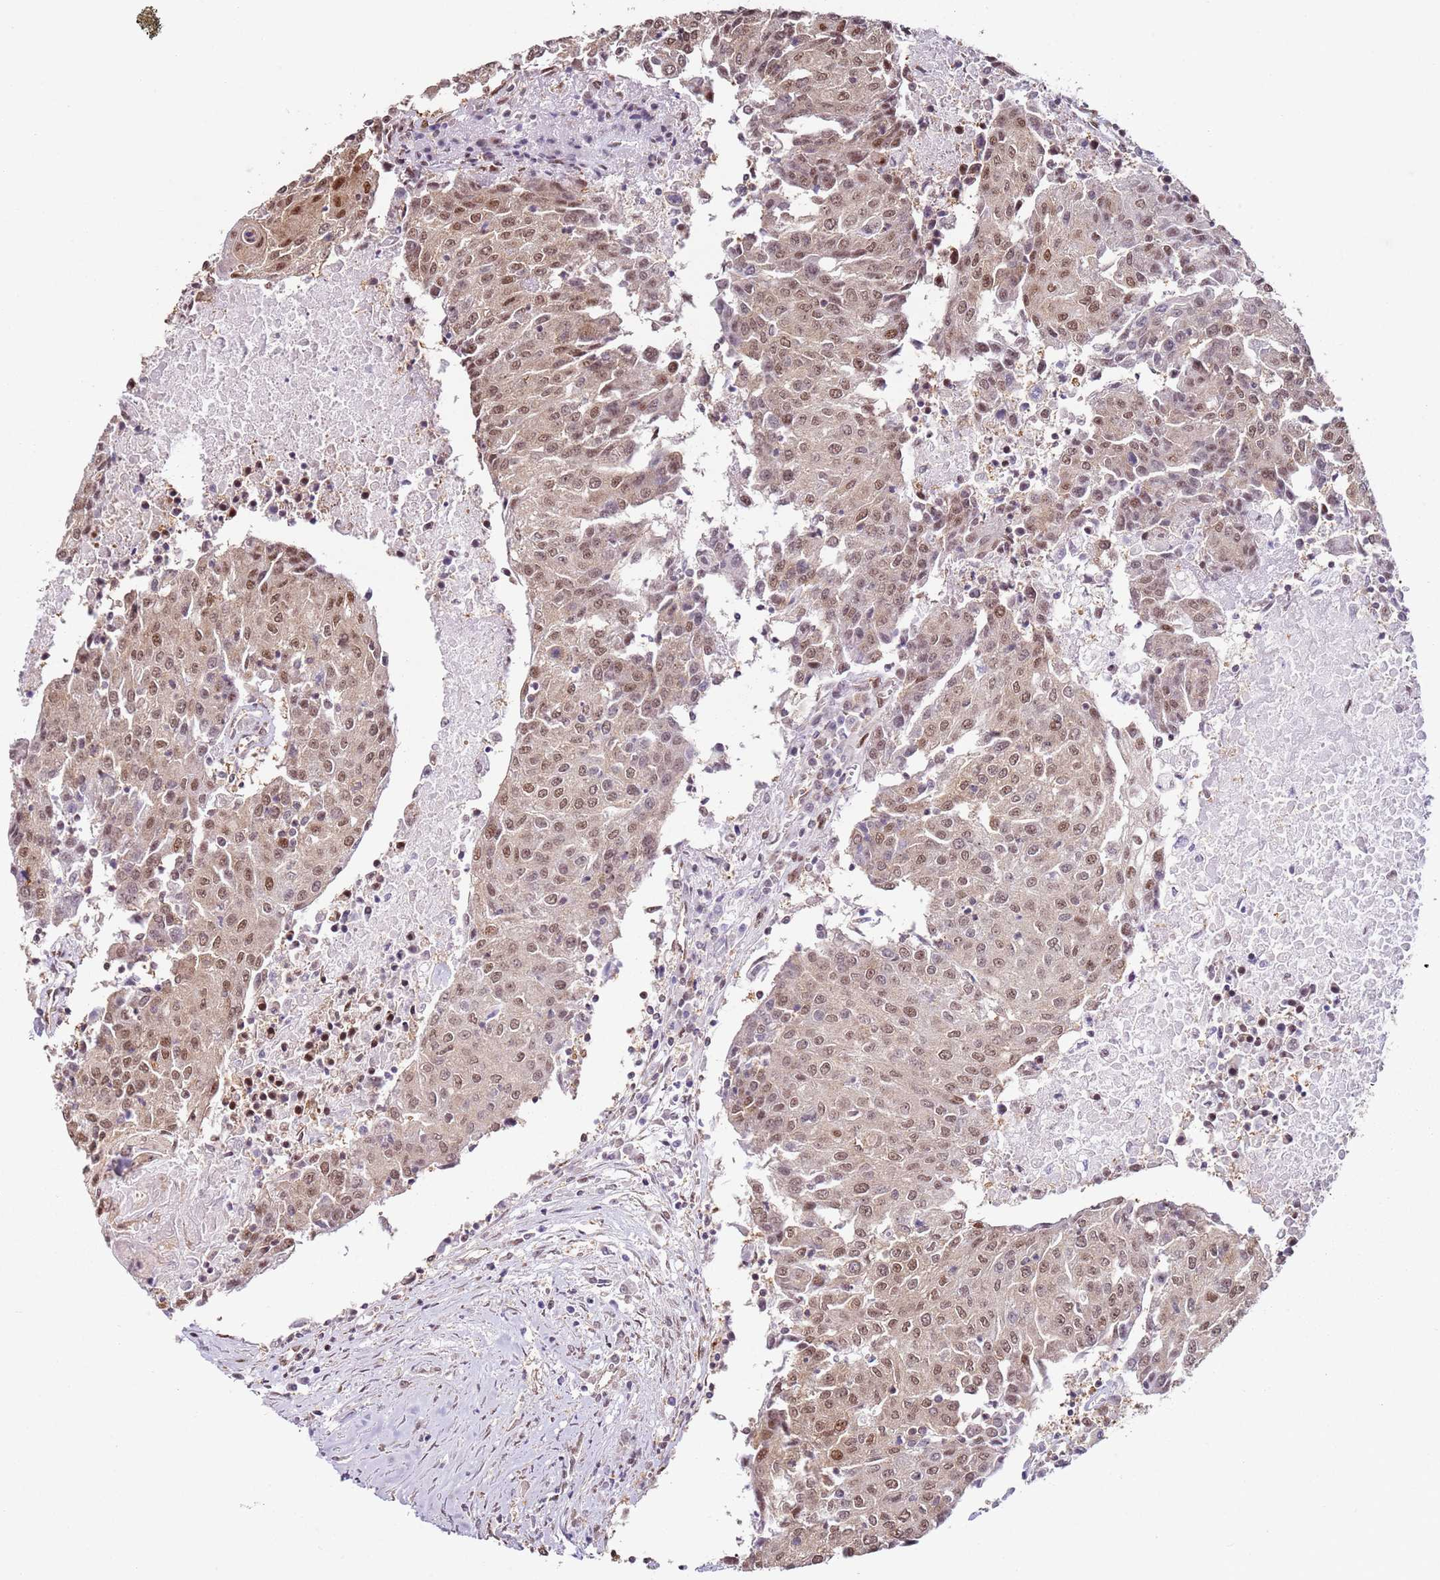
{"staining": {"intensity": "moderate", "quantity": ">75%", "location": "nuclear"}, "tissue": "urothelial cancer", "cell_type": "Tumor cells", "image_type": "cancer", "snomed": [{"axis": "morphology", "description": "Urothelial carcinoma, High grade"}, {"axis": "topography", "description": "Urinary bladder"}], "caption": "Immunohistochemistry image of neoplastic tissue: human high-grade urothelial carcinoma stained using IHC shows medium levels of moderate protein expression localized specifically in the nuclear of tumor cells, appearing as a nuclear brown color.", "gene": "PSMD4", "patient": {"sex": "female", "age": 85}}